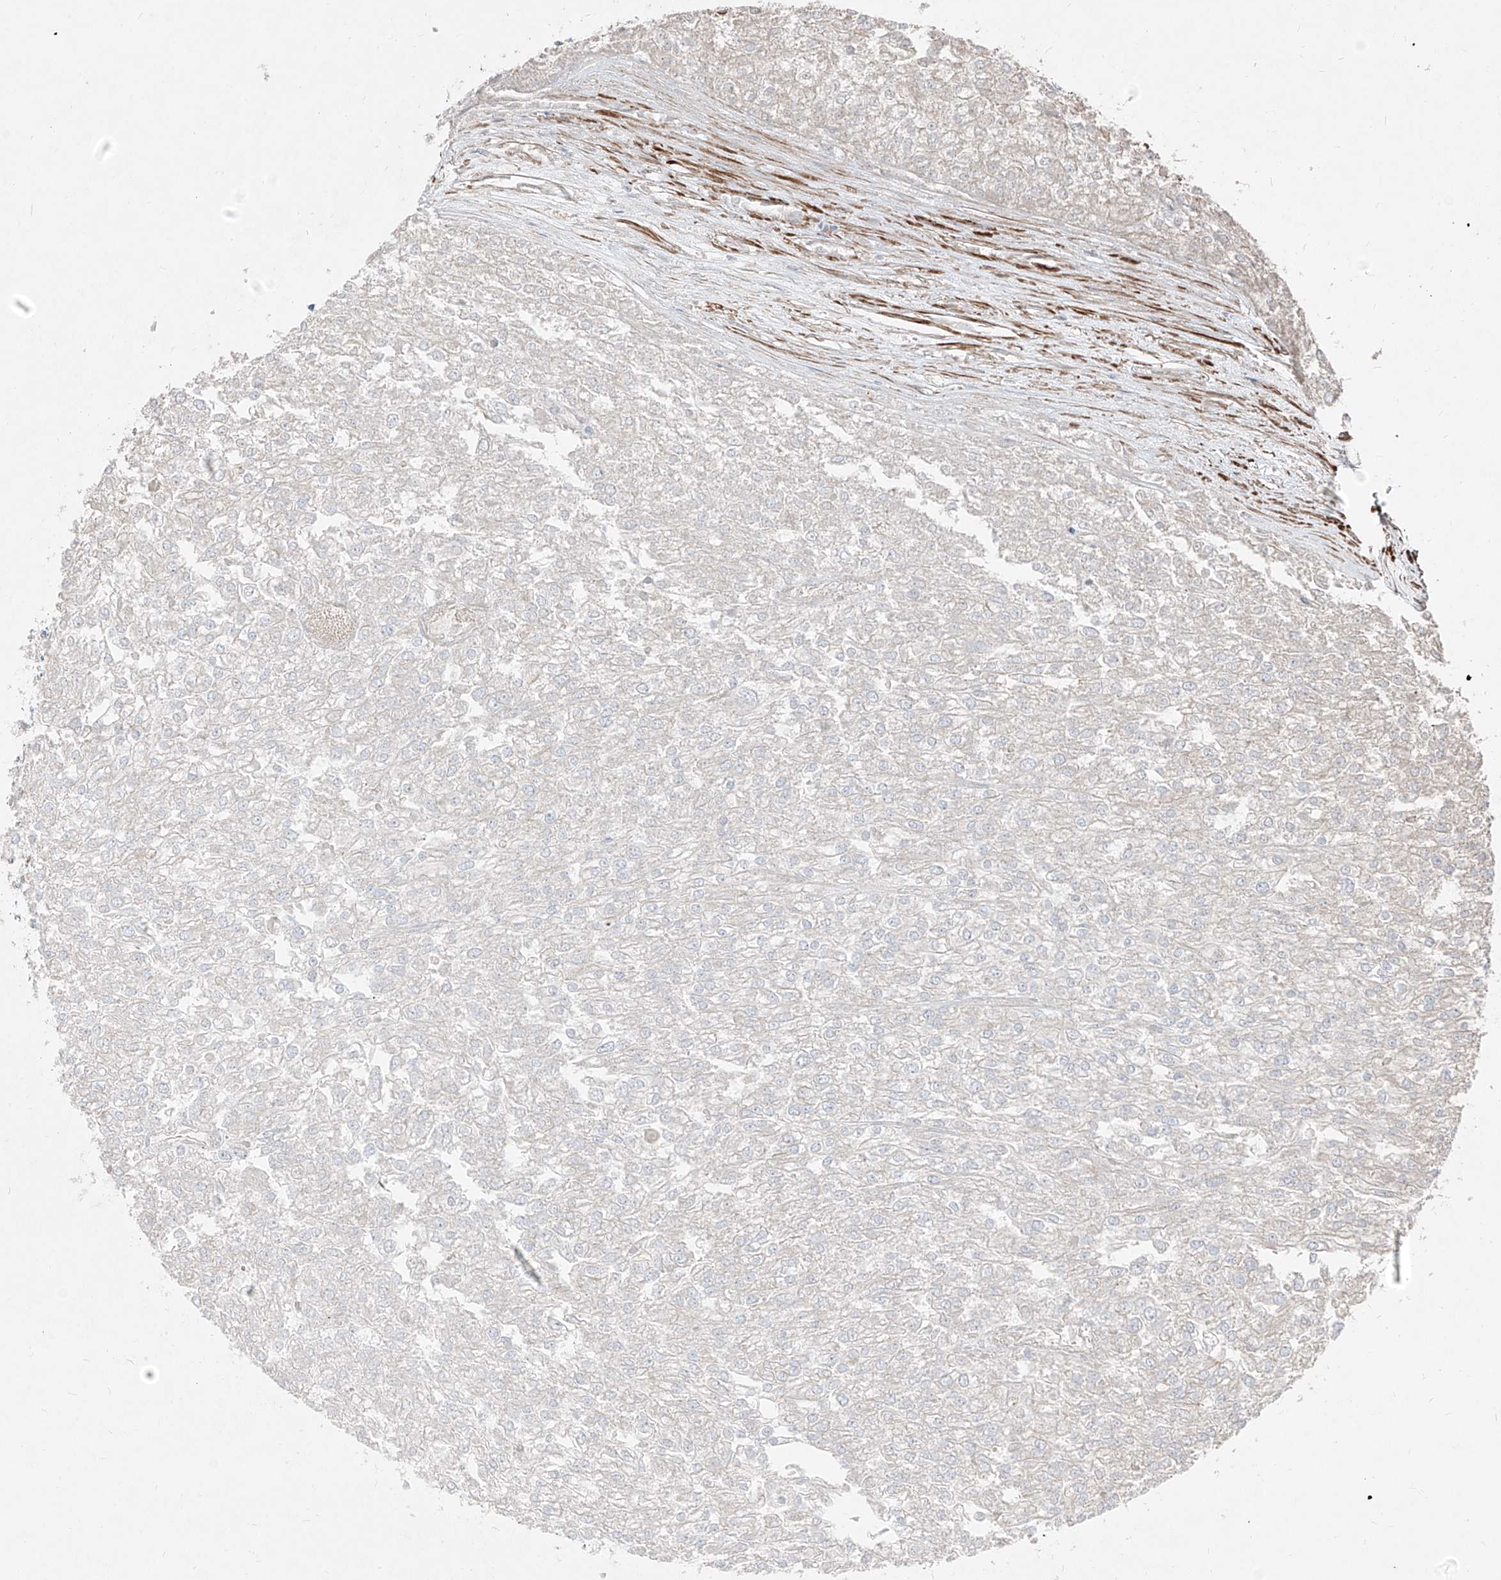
{"staining": {"intensity": "negative", "quantity": "none", "location": "none"}, "tissue": "renal cancer", "cell_type": "Tumor cells", "image_type": "cancer", "snomed": [{"axis": "morphology", "description": "Adenocarcinoma, NOS"}, {"axis": "topography", "description": "Kidney"}], "caption": "DAB (3,3'-diaminobenzidine) immunohistochemical staining of human renal cancer (adenocarcinoma) demonstrates no significant positivity in tumor cells.", "gene": "UFD1", "patient": {"sex": "female", "age": 54}}